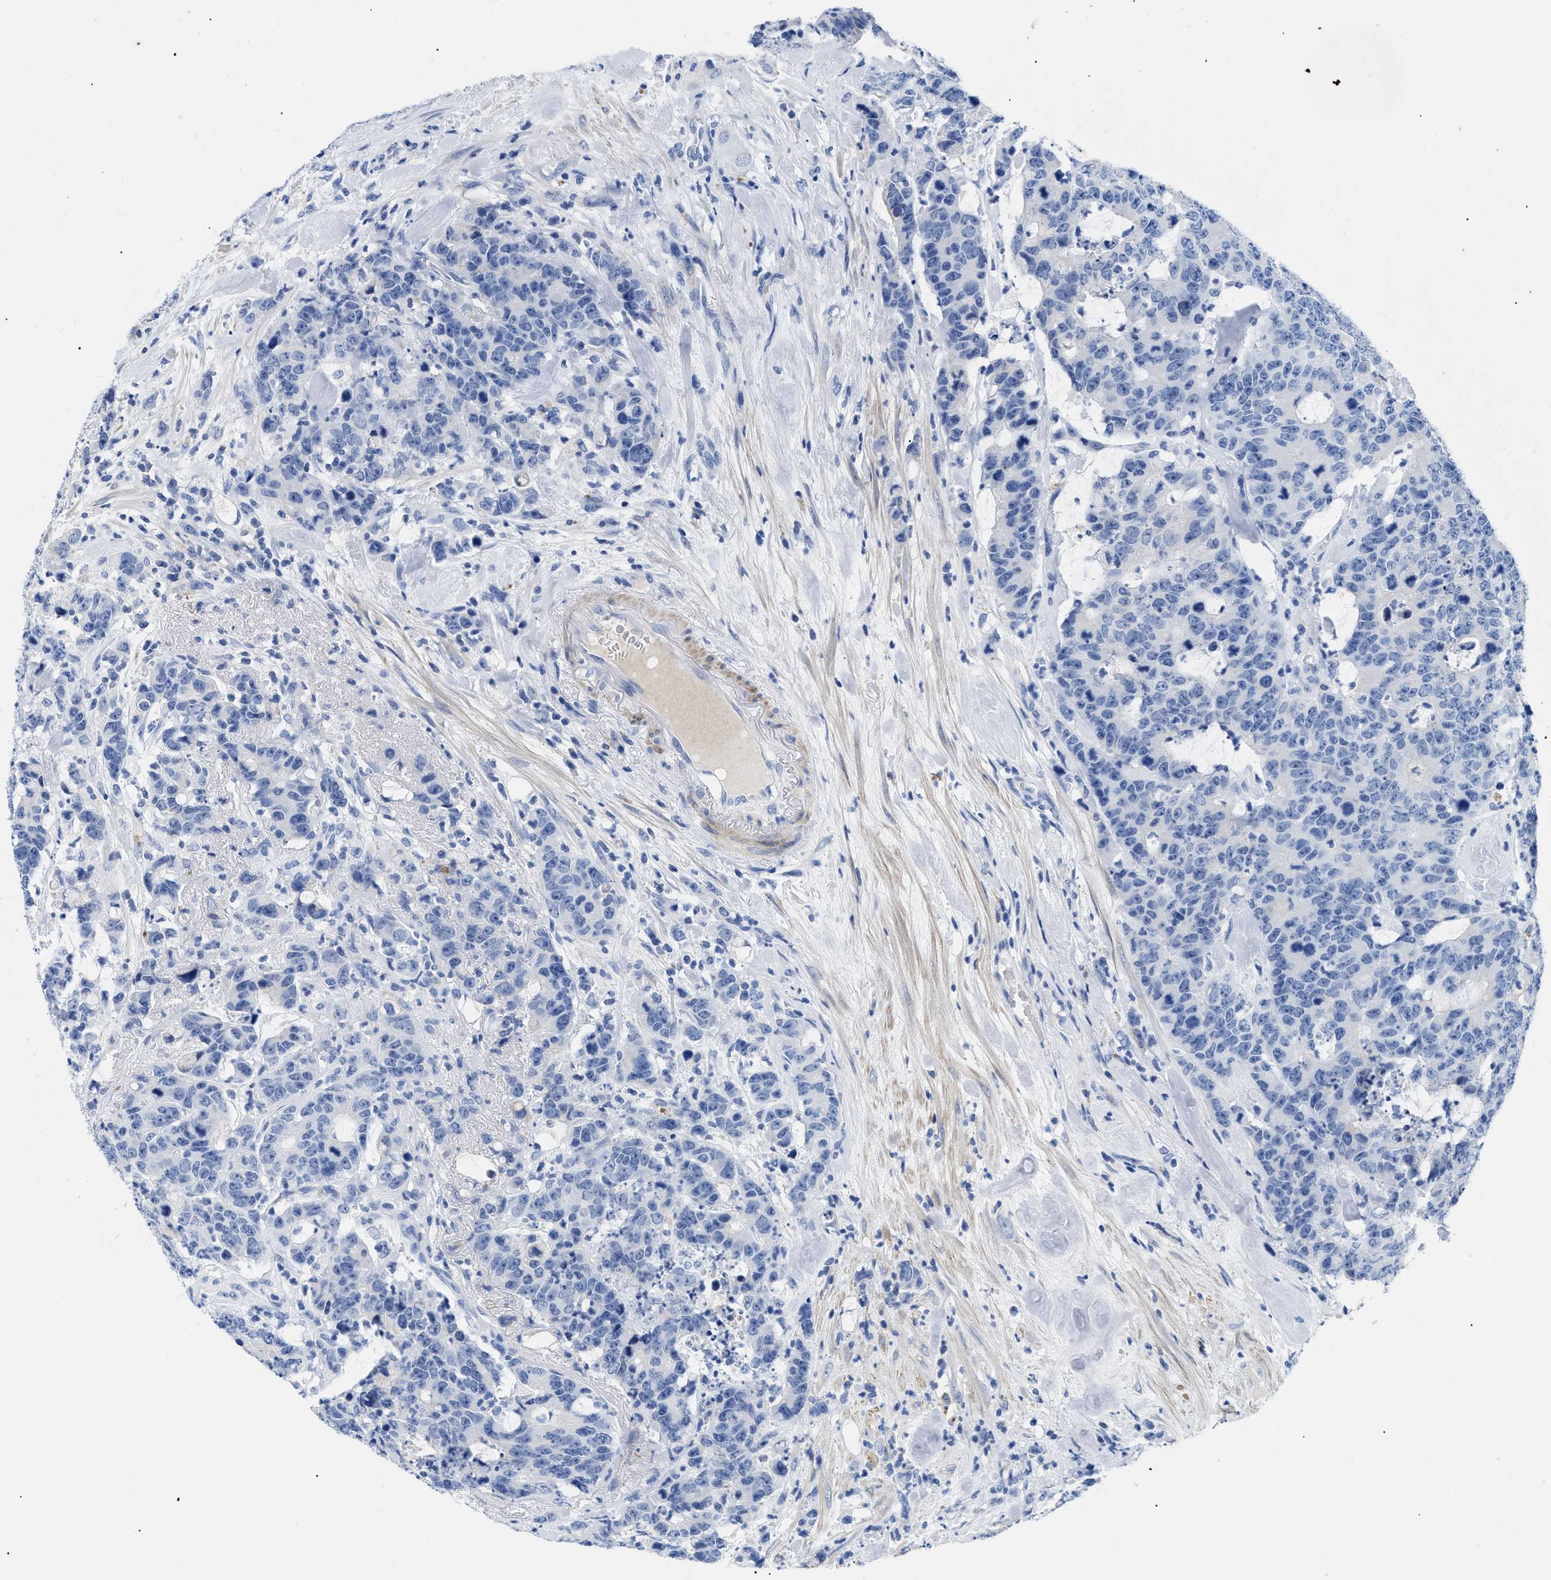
{"staining": {"intensity": "negative", "quantity": "none", "location": "none"}, "tissue": "colorectal cancer", "cell_type": "Tumor cells", "image_type": "cancer", "snomed": [{"axis": "morphology", "description": "Adenocarcinoma, NOS"}, {"axis": "topography", "description": "Colon"}], "caption": "The photomicrograph shows no staining of tumor cells in colorectal cancer.", "gene": "TMEM68", "patient": {"sex": "female", "age": 86}}